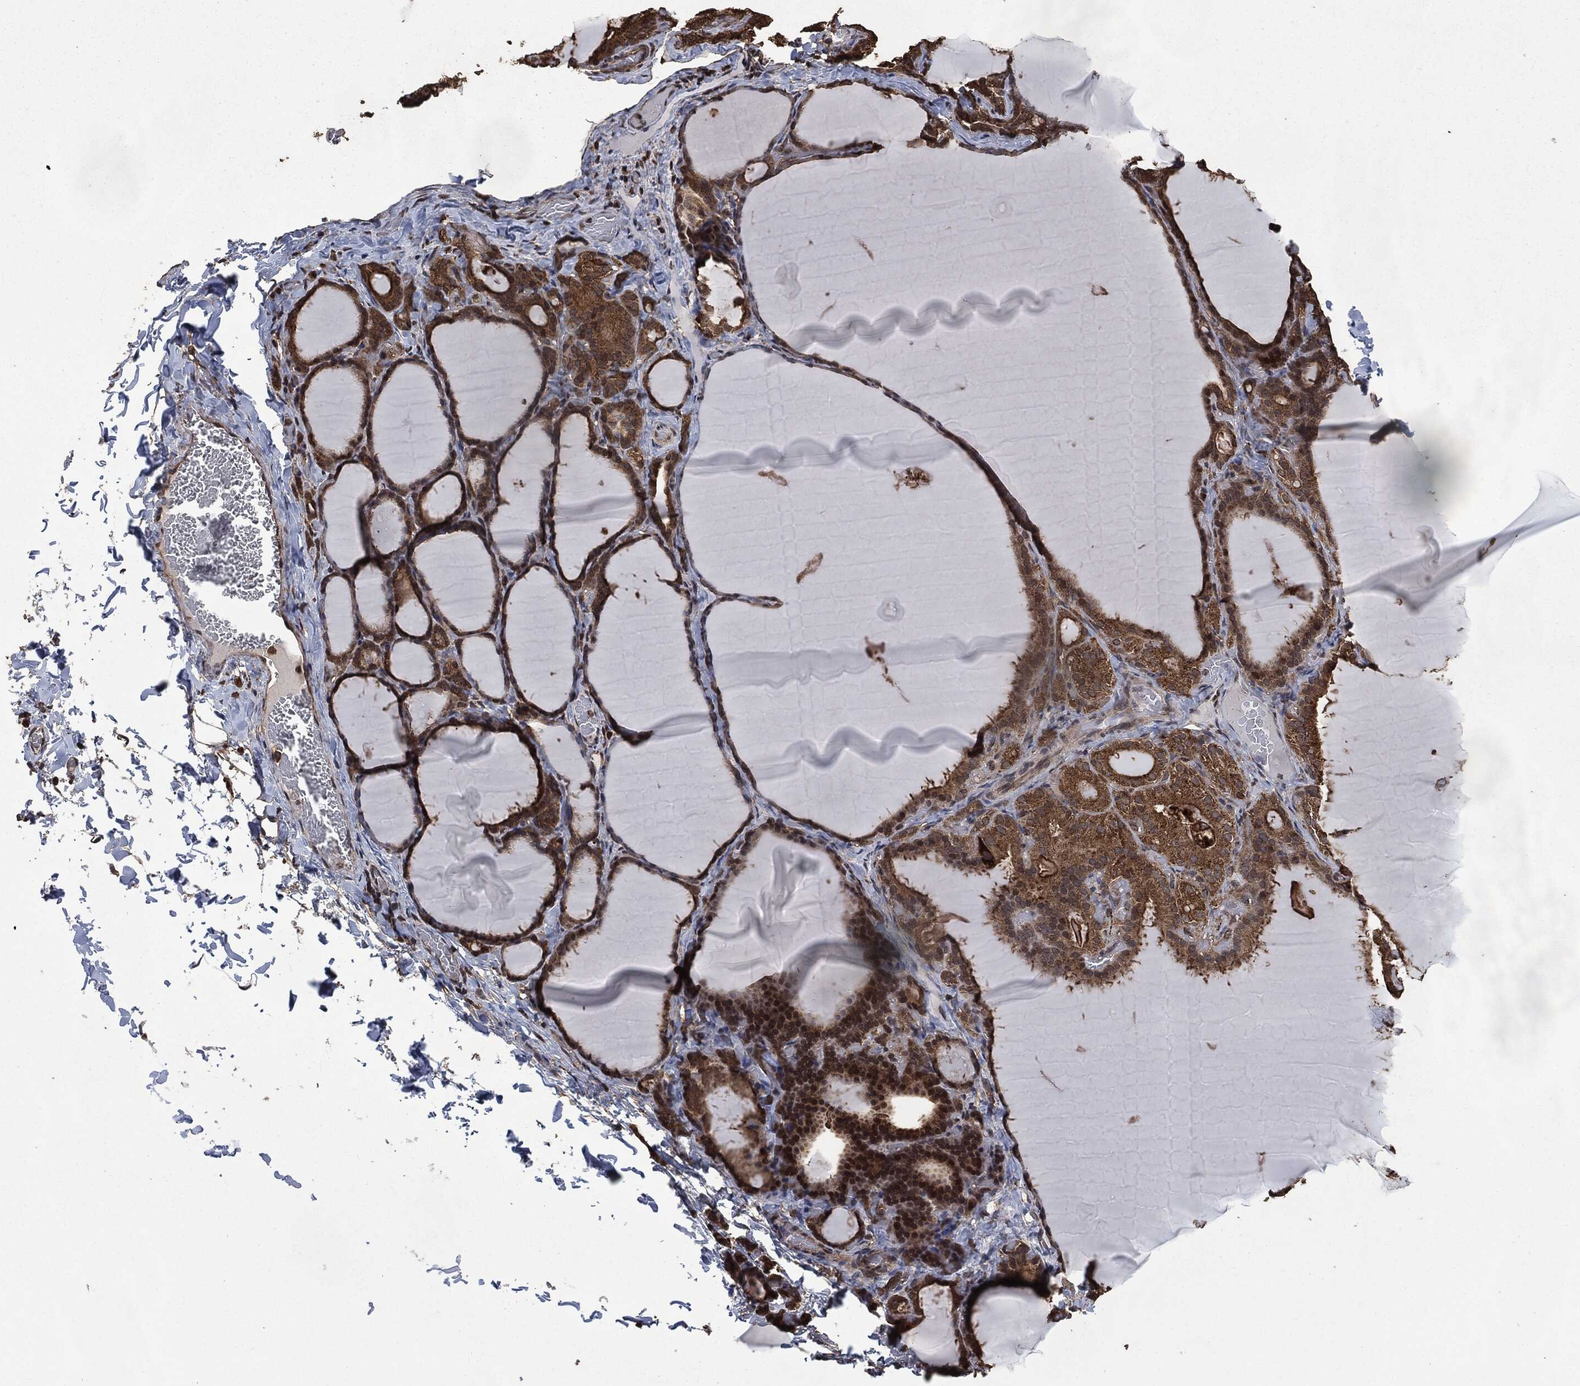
{"staining": {"intensity": "moderate", "quantity": ">75%", "location": "cytoplasmic/membranous"}, "tissue": "thyroid gland", "cell_type": "Glandular cells", "image_type": "normal", "snomed": [{"axis": "morphology", "description": "Normal tissue, NOS"}, {"axis": "morphology", "description": "Hyperplasia, NOS"}, {"axis": "topography", "description": "Thyroid gland"}], "caption": "Approximately >75% of glandular cells in normal thyroid gland demonstrate moderate cytoplasmic/membranous protein positivity as visualized by brown immunohistochemical staining.", "gene": "LIG3", "patient": {"sex": "female", "age": 27}}